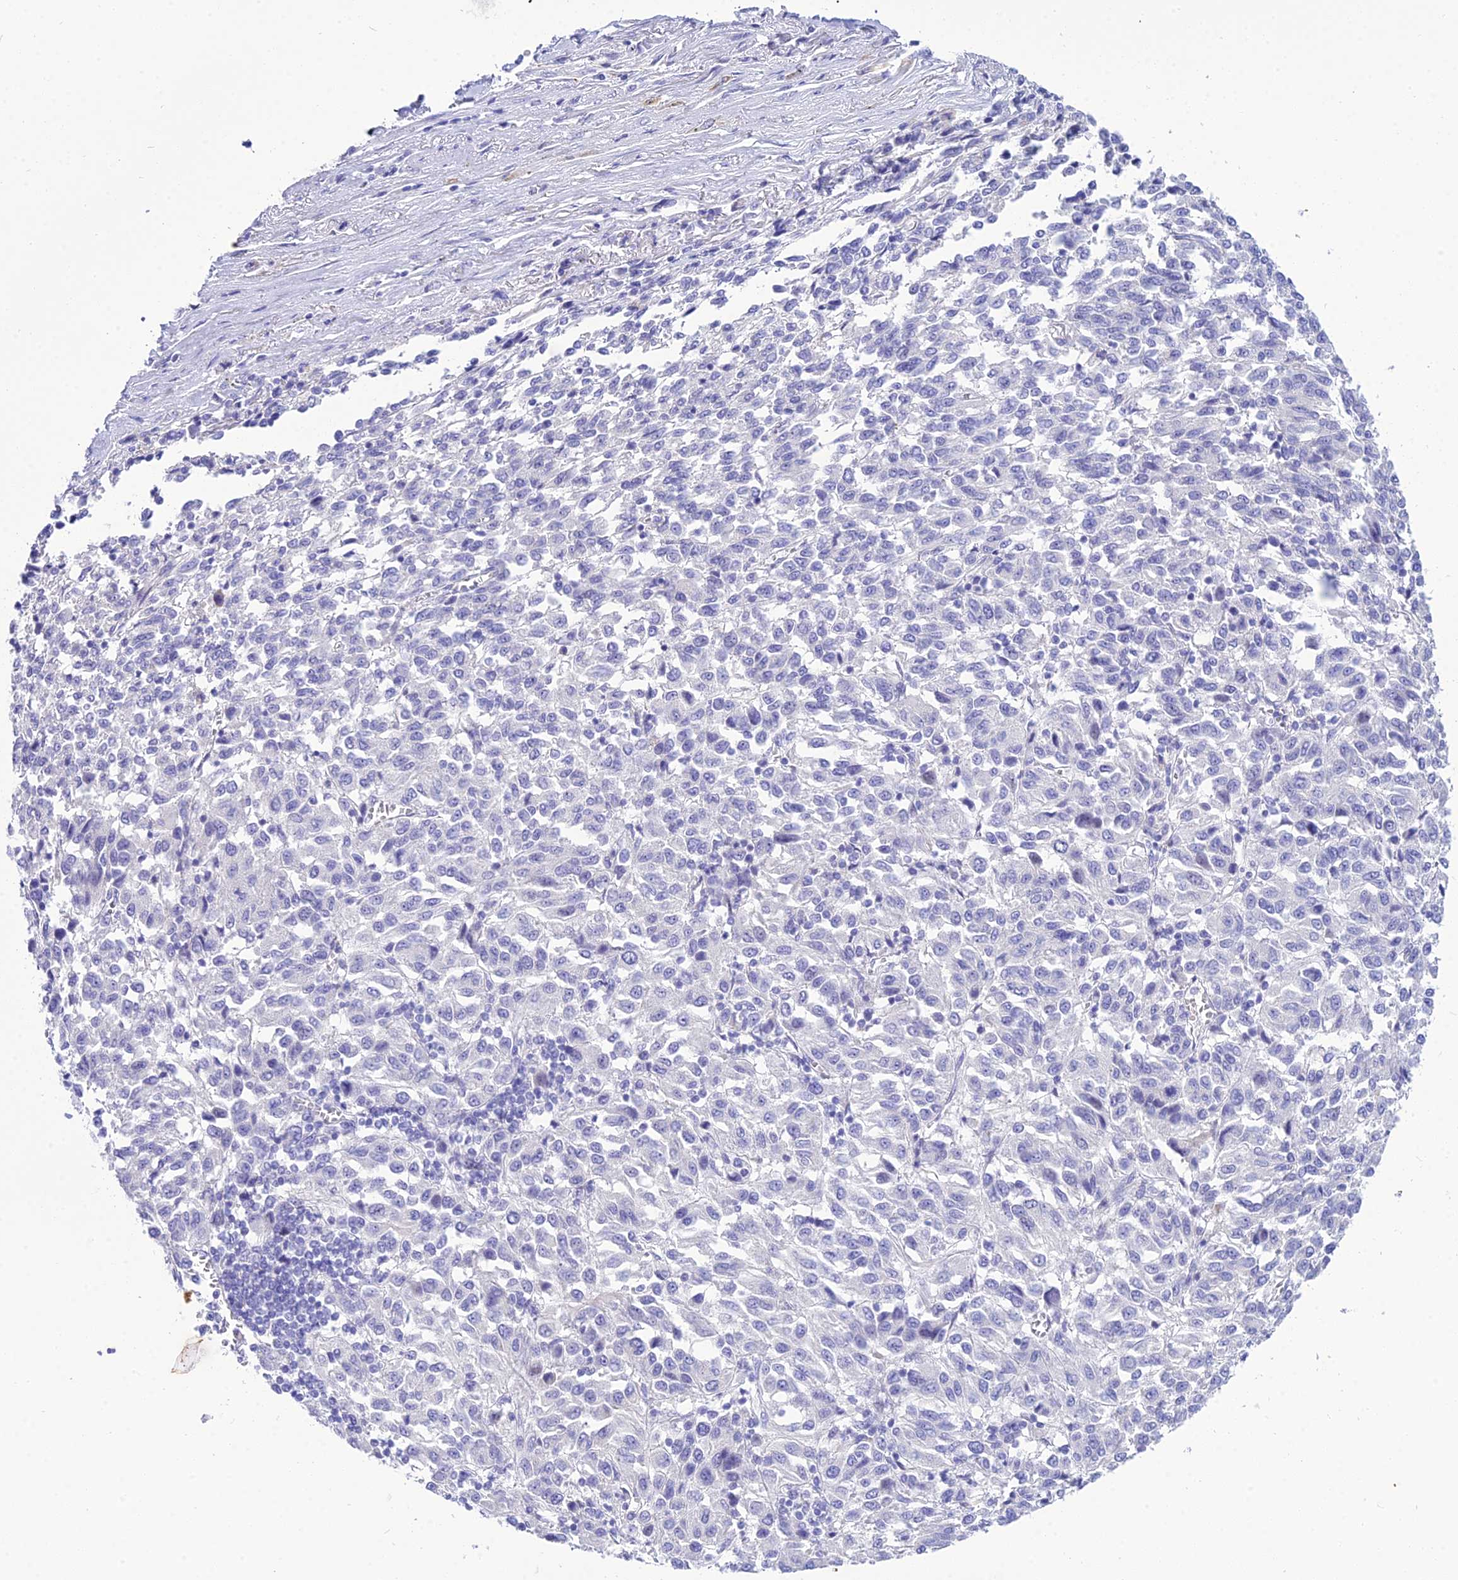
{"staining": {"intensity": "negative", "quantity": "none", "location": "none"}, "tissue": "melanoma", "cell_type": "Tumor cells", "image_type": "cancer", "snomed": [{"axis": "morphology", "description": "Malignant melanoma, Metastatic site"}, {"axis": "topography", "description": "Lung"}], "caption": "Immunohistochemical staining of human malignant melanoma (metastatic site) displays no significant expression in tumor cells. (DAB IHC, high magnification).", "gene": "DEFB107A", "patient": {"sex": "male", "age": 64}}